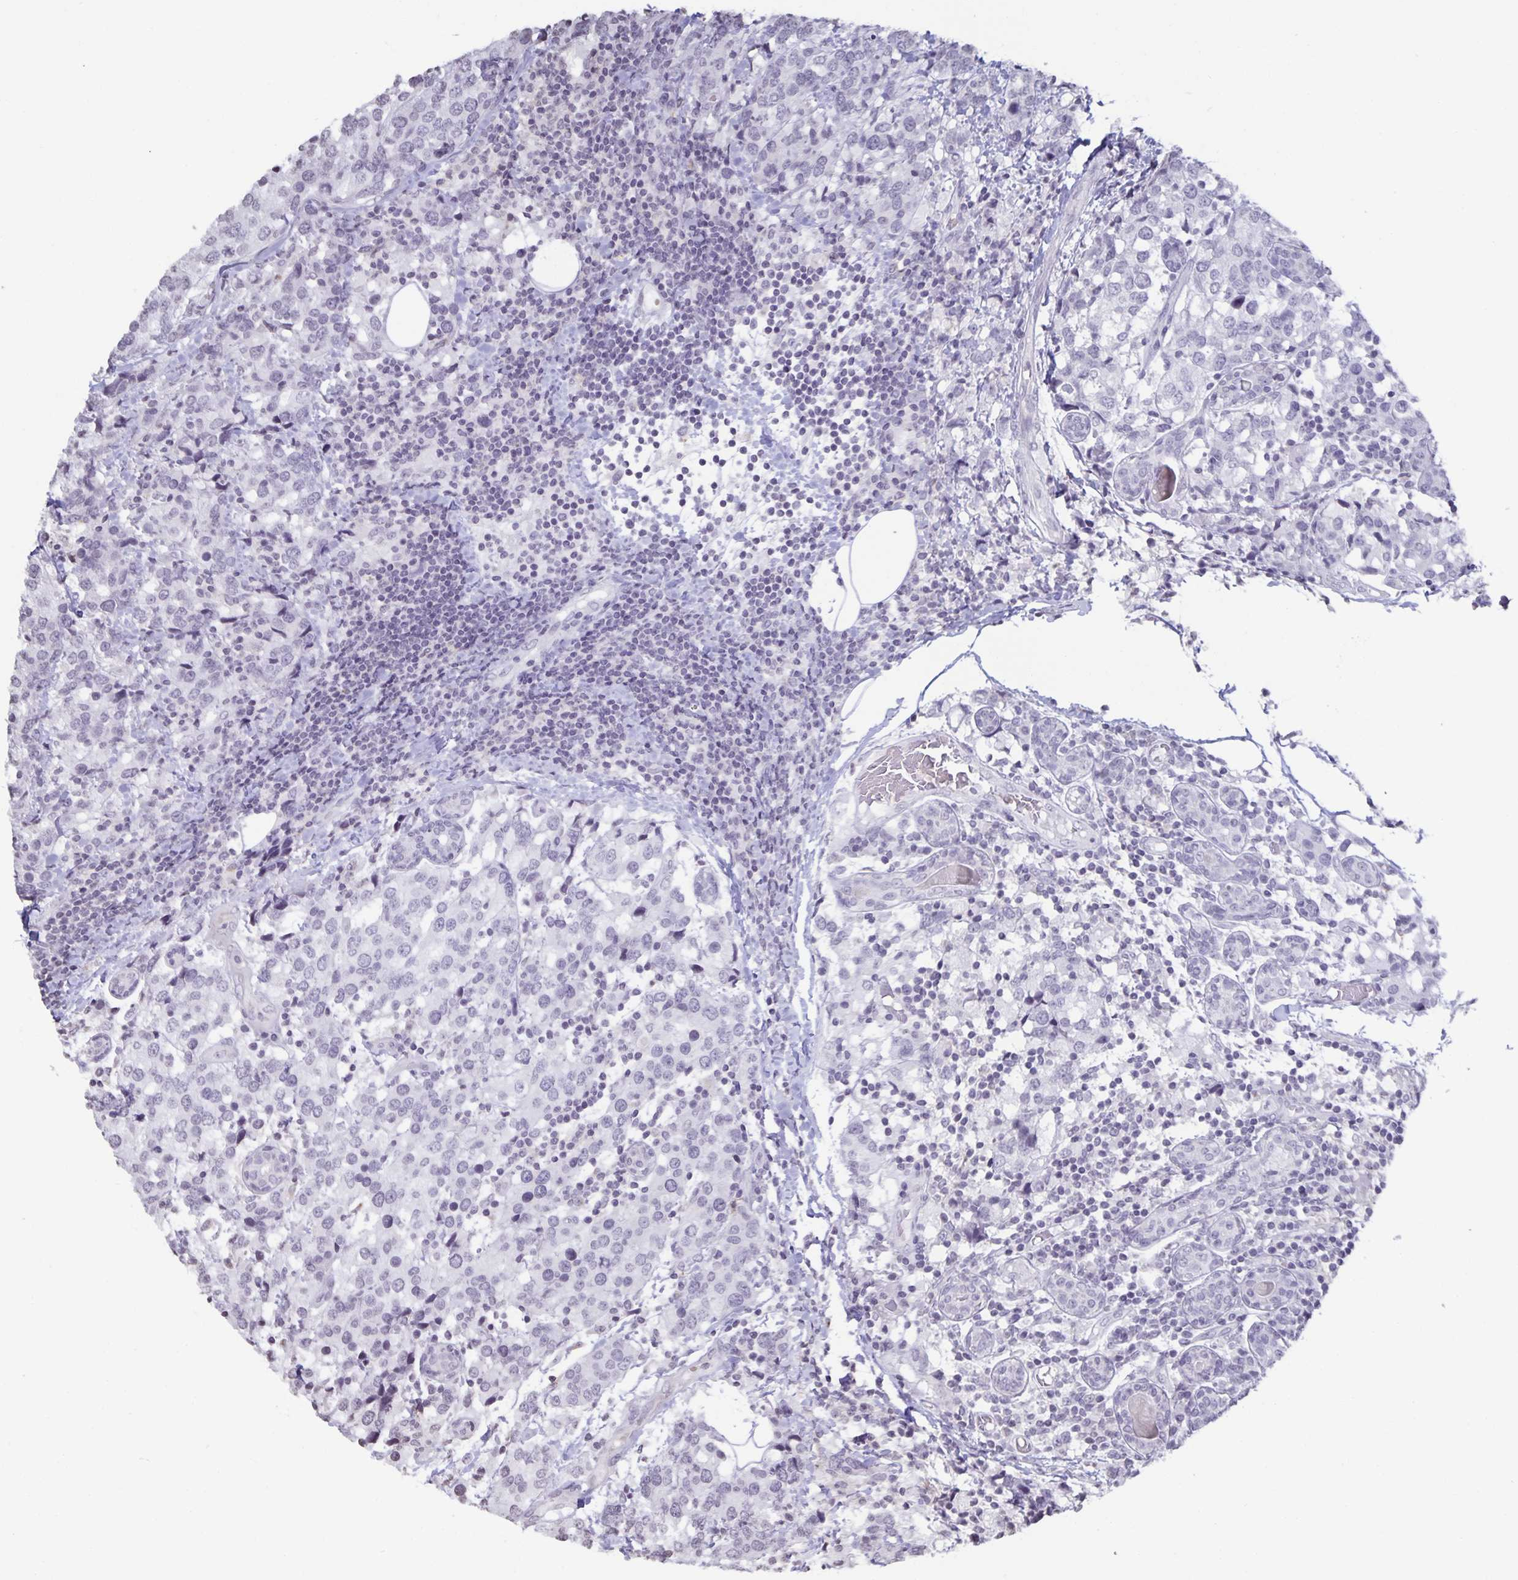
{"staining": {"intensity": "negative", "quantity": "none", "location": "none"}, "tissue": "breast cancer", "cell_type": "Tumor cells", "image_type": "cancer", "snomed": [{"axis": "morphology", "description": "Lobular carcinoma"}, {"axis": "topography", "description": "Breast"}], "caption": "Immunohistochemistry of breast lobular carcinoma reveals no staining in tumor cells.", "gene": "AQP4", "patient": {"sex": "female", "age": 59}}